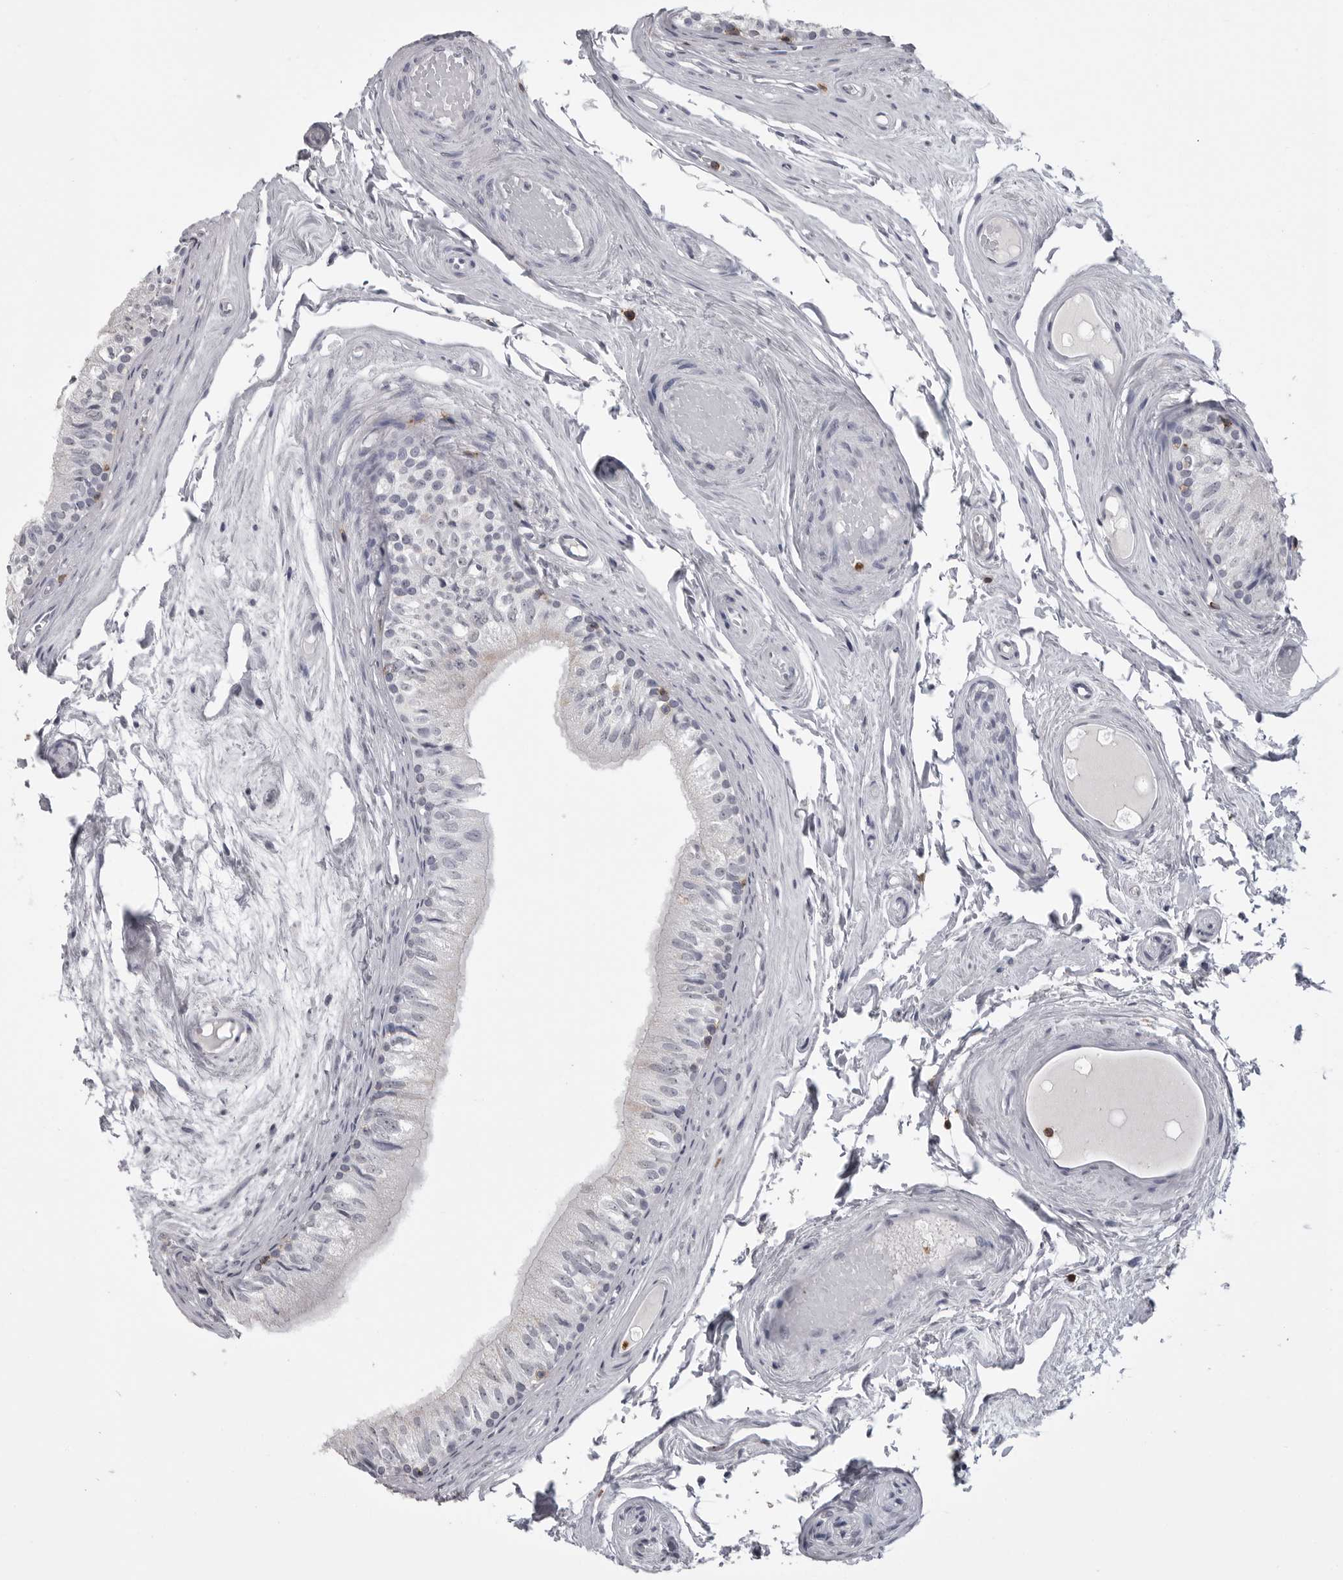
{"staining": {"intensity": "negative", "quantity": "none", "location": "none"}, "tissue": "epididymis", "cell_type": "Glandular cells", "image_type": "normal", "snomed": [{"axis": "morphology", "description": "Normal tissue, NOS"}, {"axis": "topography", "description": "Epididymis"}], "caption": "Immunohistochemistry (IHC) micrograph of benign epididymis: human epididymis stained with DAB shows no significant protein positivity in glandular cells.", "gene": "ITGAL", "patient": {"sex": "male", "age": 79}}